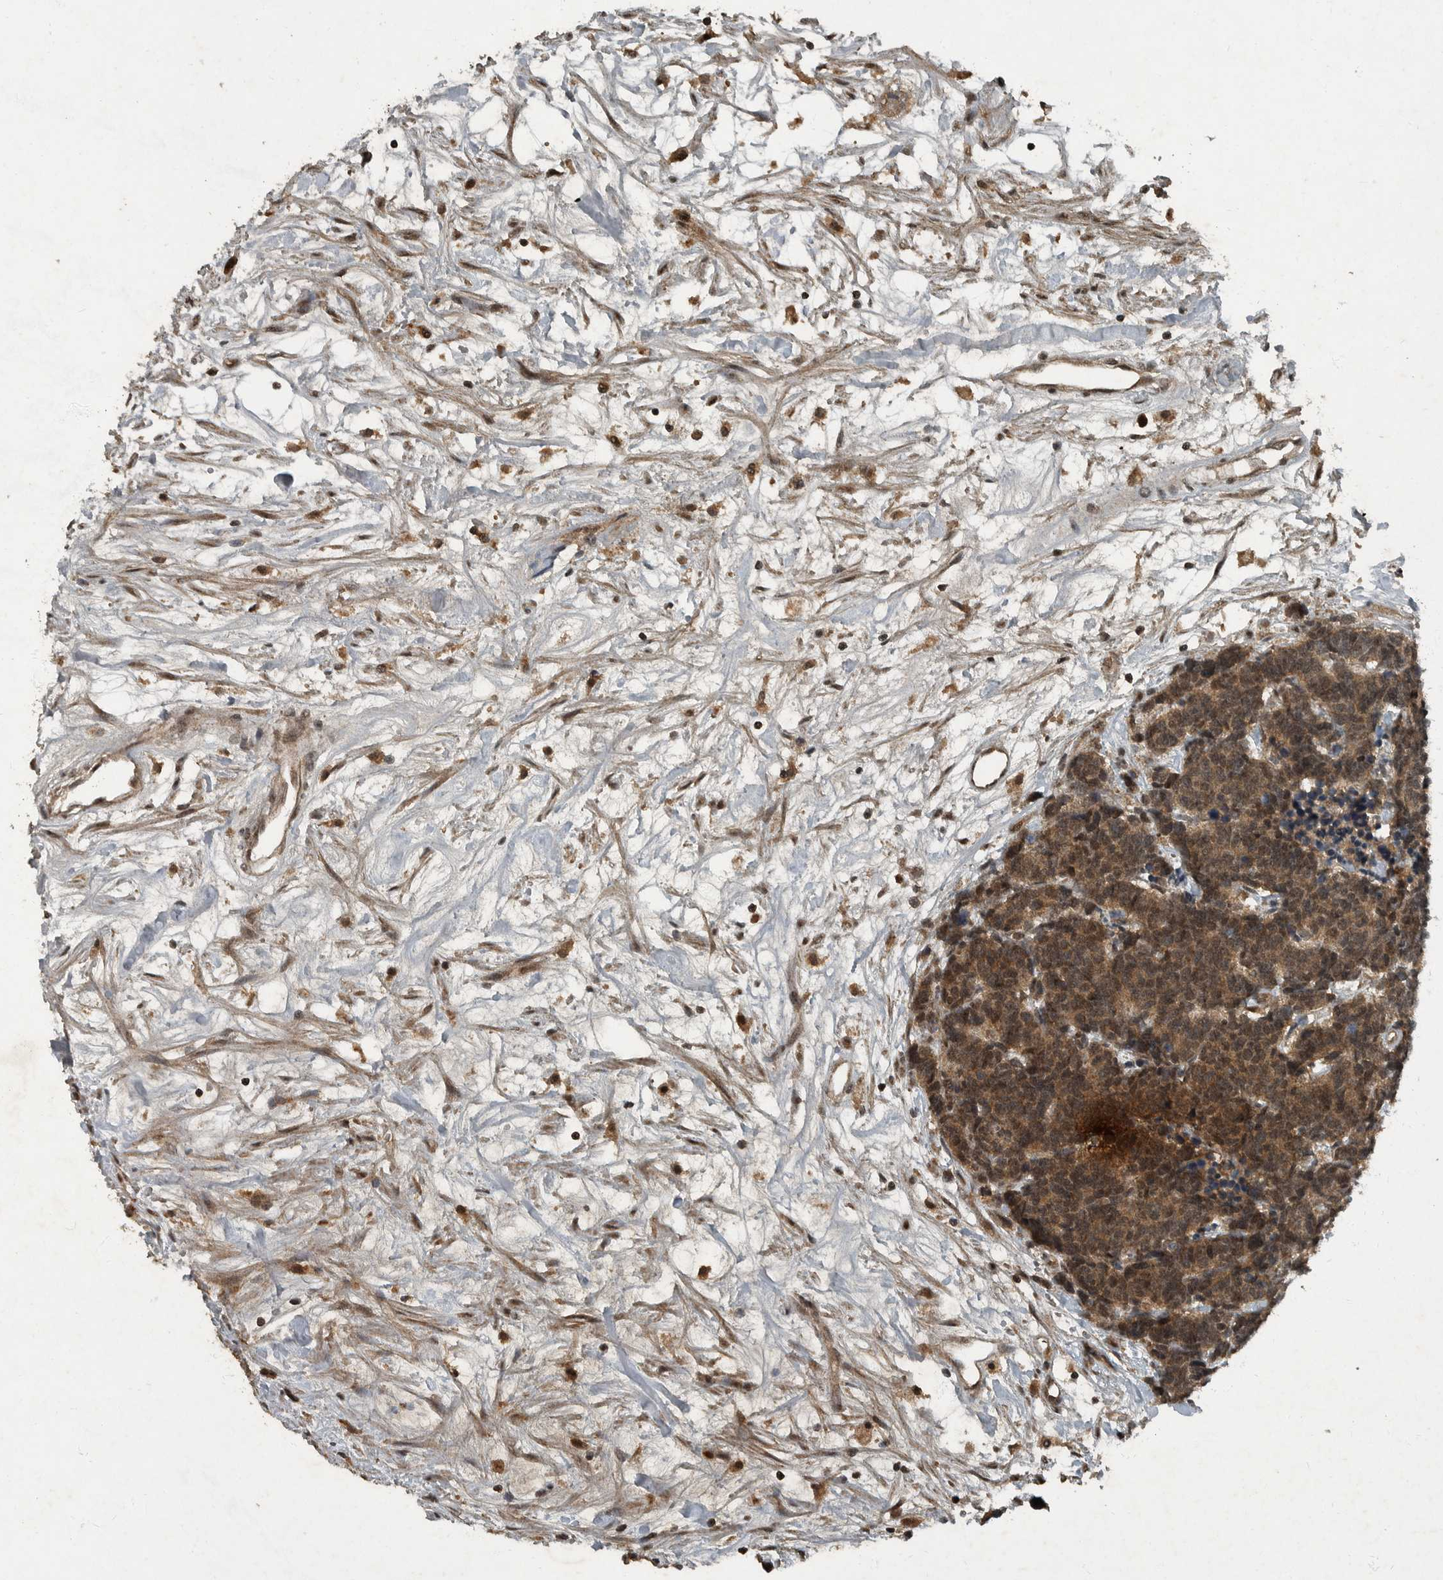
{"staining": {"intensity": "moderate", "quantity": ">75%", "location": "cytoplasmic/membranous,nuclear"}, "tissue": "carcinoid", "cell_type": "Tumor cells", "image_type": "cancer", "snomed": [{"axis": "morphology", "description": "Carcinoma, NOS"}, {"axis": "morphology", "description": "Carcinoid, malignant, NOS"}, {"axis": "topography", "description": "Urinary bladder"}], "caption": "DAB immunohistochemical staining of carcinoid reveals moderate cytoplasmic/membranous and nuclear protein staining in approximately >75% of tumor cells.", "gene": "FOXO1", "patient": {"sex": "male", "age": 57}}